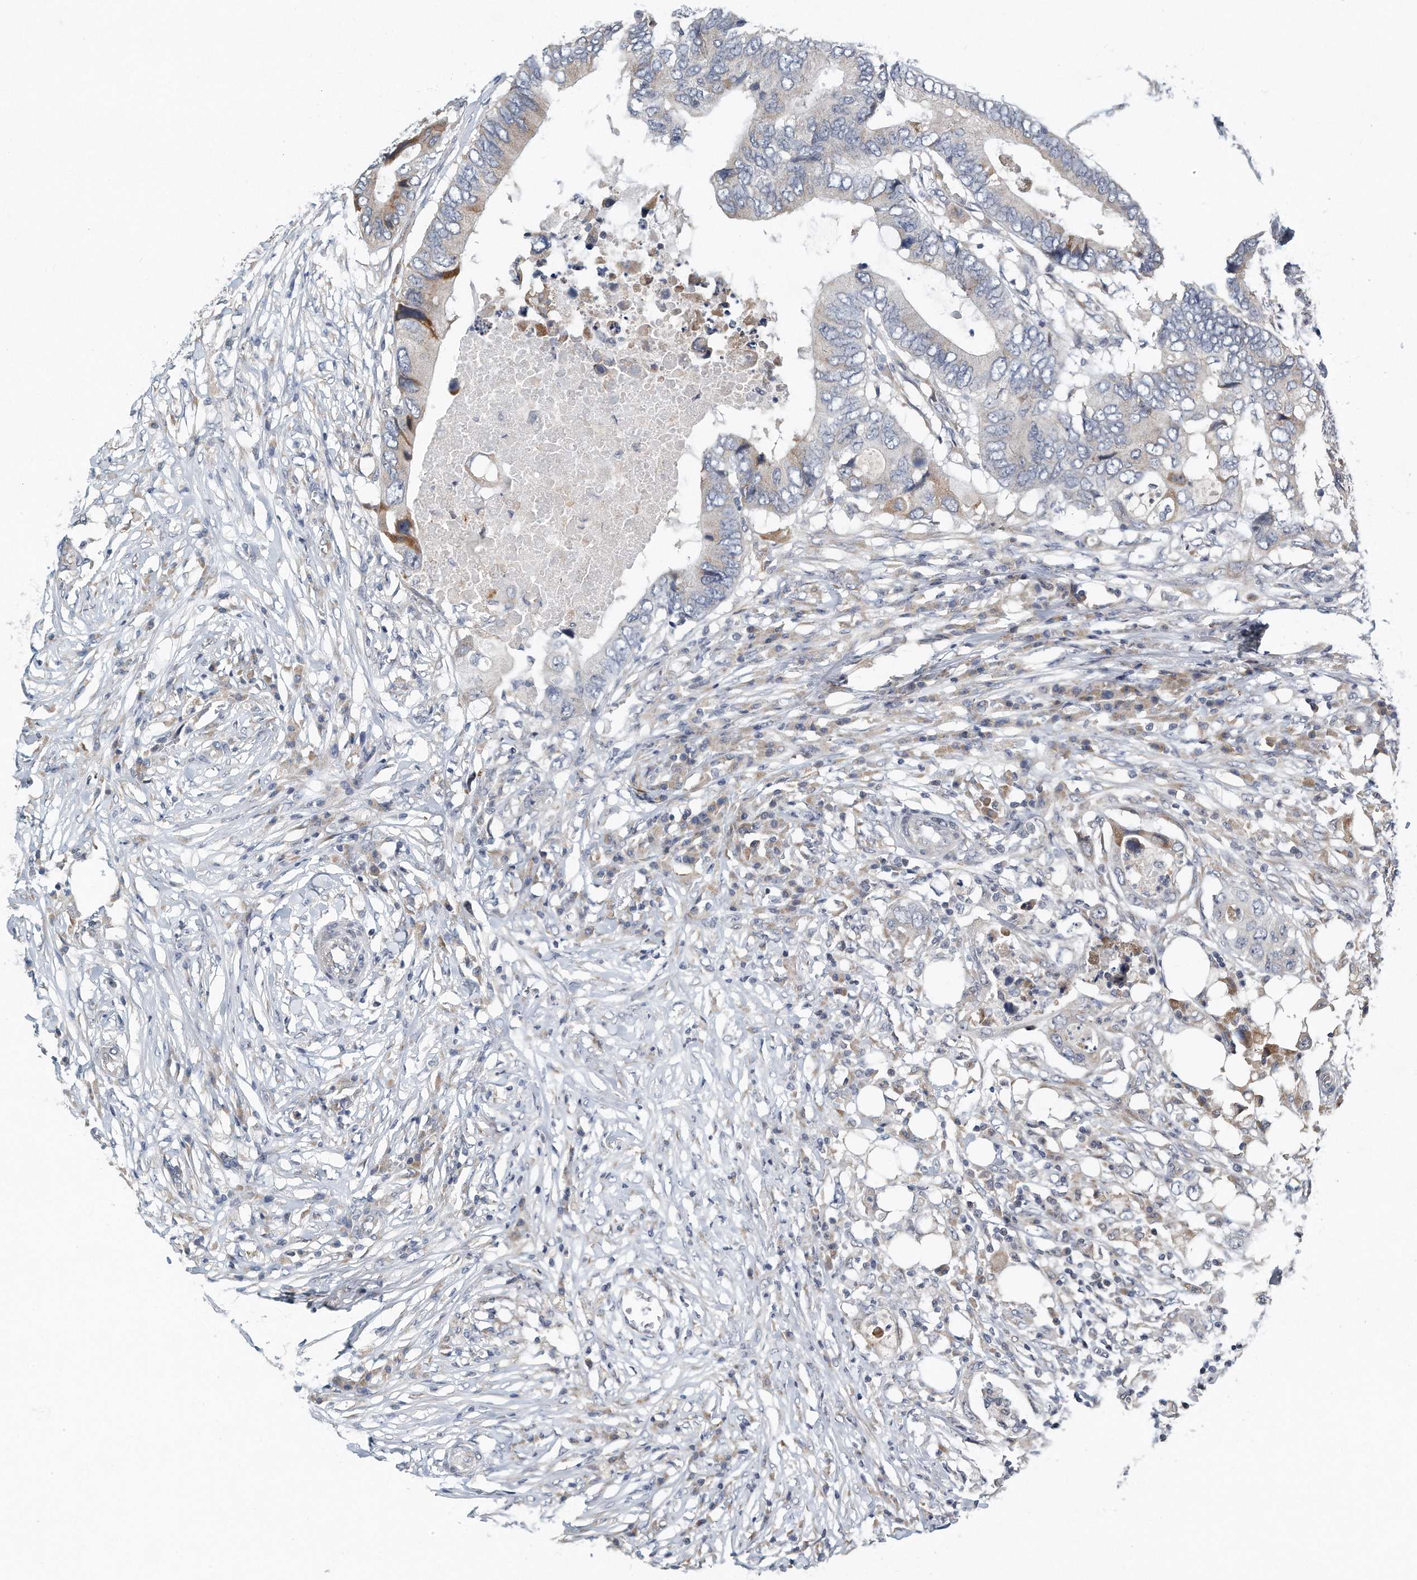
{"staining": {"intensity": "moderate", "quantity": "<25%", "location": "cytoplasmic/membranous"}, "tissue": "colorectal cancer", "cell_type": "Tumor cells", "image_type": "cancer", "snomed": [{"axis": "morphology", "description": "Adenocarcinoma, NOS"}, {"axis": "topography", "description": "Colon"}], "caption": "Protein staining of colorectal cancer (adenocarcinoma) tissue shows moderate cytoplasmic/membranous positivity in about <25% of tumor cells.", "gene": "VLDLR", "patient": {"sex": "male", "age": 71}}